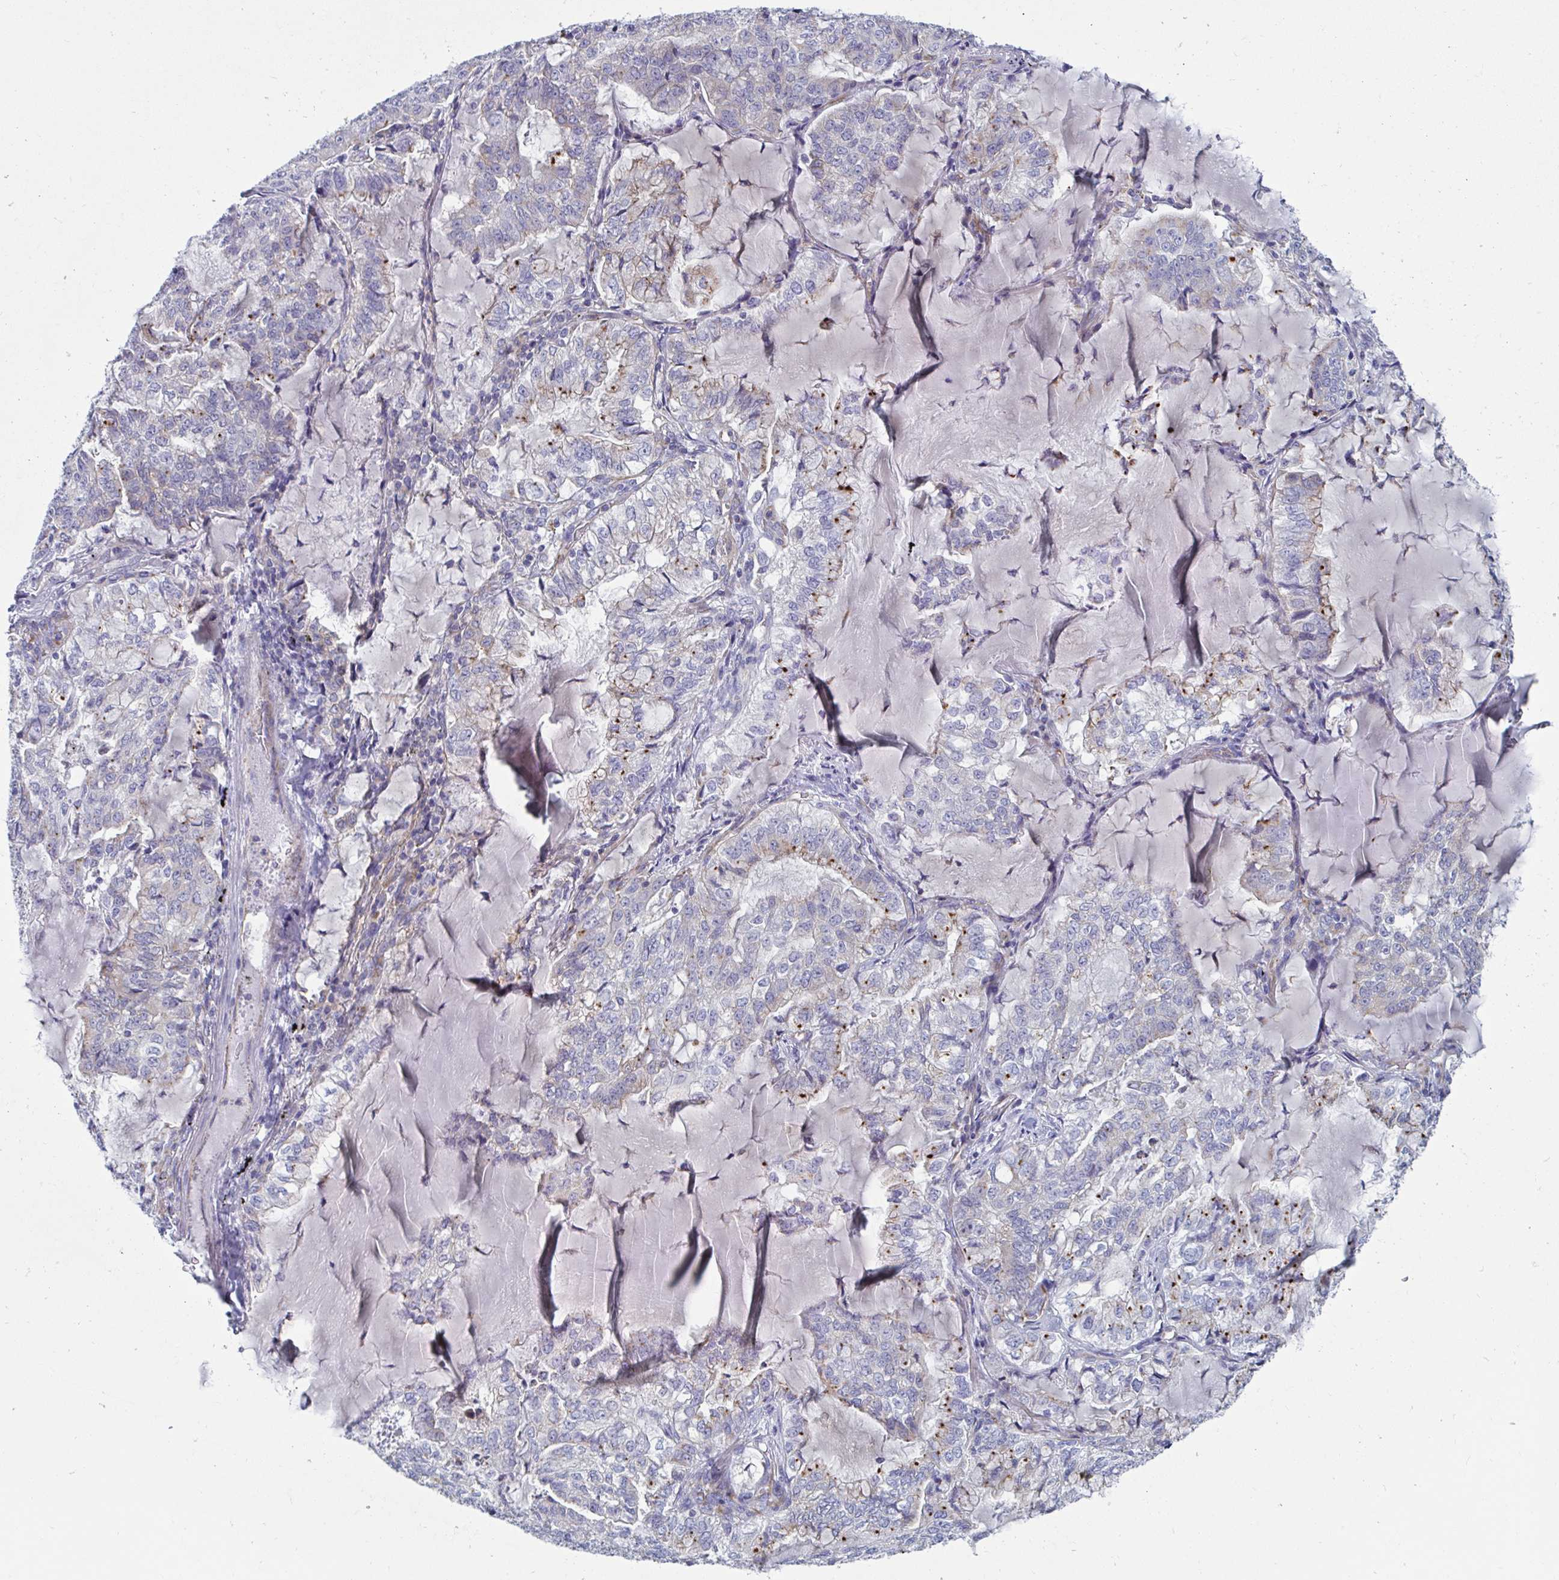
{"staining": {"intensity": "moderate", "quantity": "<25%", "location": "cytoplasmic/membranous"}, "tissue": "lung cancer", "cell_type": "Tumor cells", "image_type": "cancer", "snomed": [{"axis": "morphology", "description": "Adenocarcinoma, NOS"}, {"axis": "topography", "description": "Lymph node"}, {"axis": "topography", "description": "Lung"}], "caption": "Lung cancer (adenocarcinoma) stained with IHC exhibits moderate cytoplasmic/membranous positivity in about <25% of tumor cells.", "gene": "SLC9A6", "patient": {"sex": "male", "age": 66}}